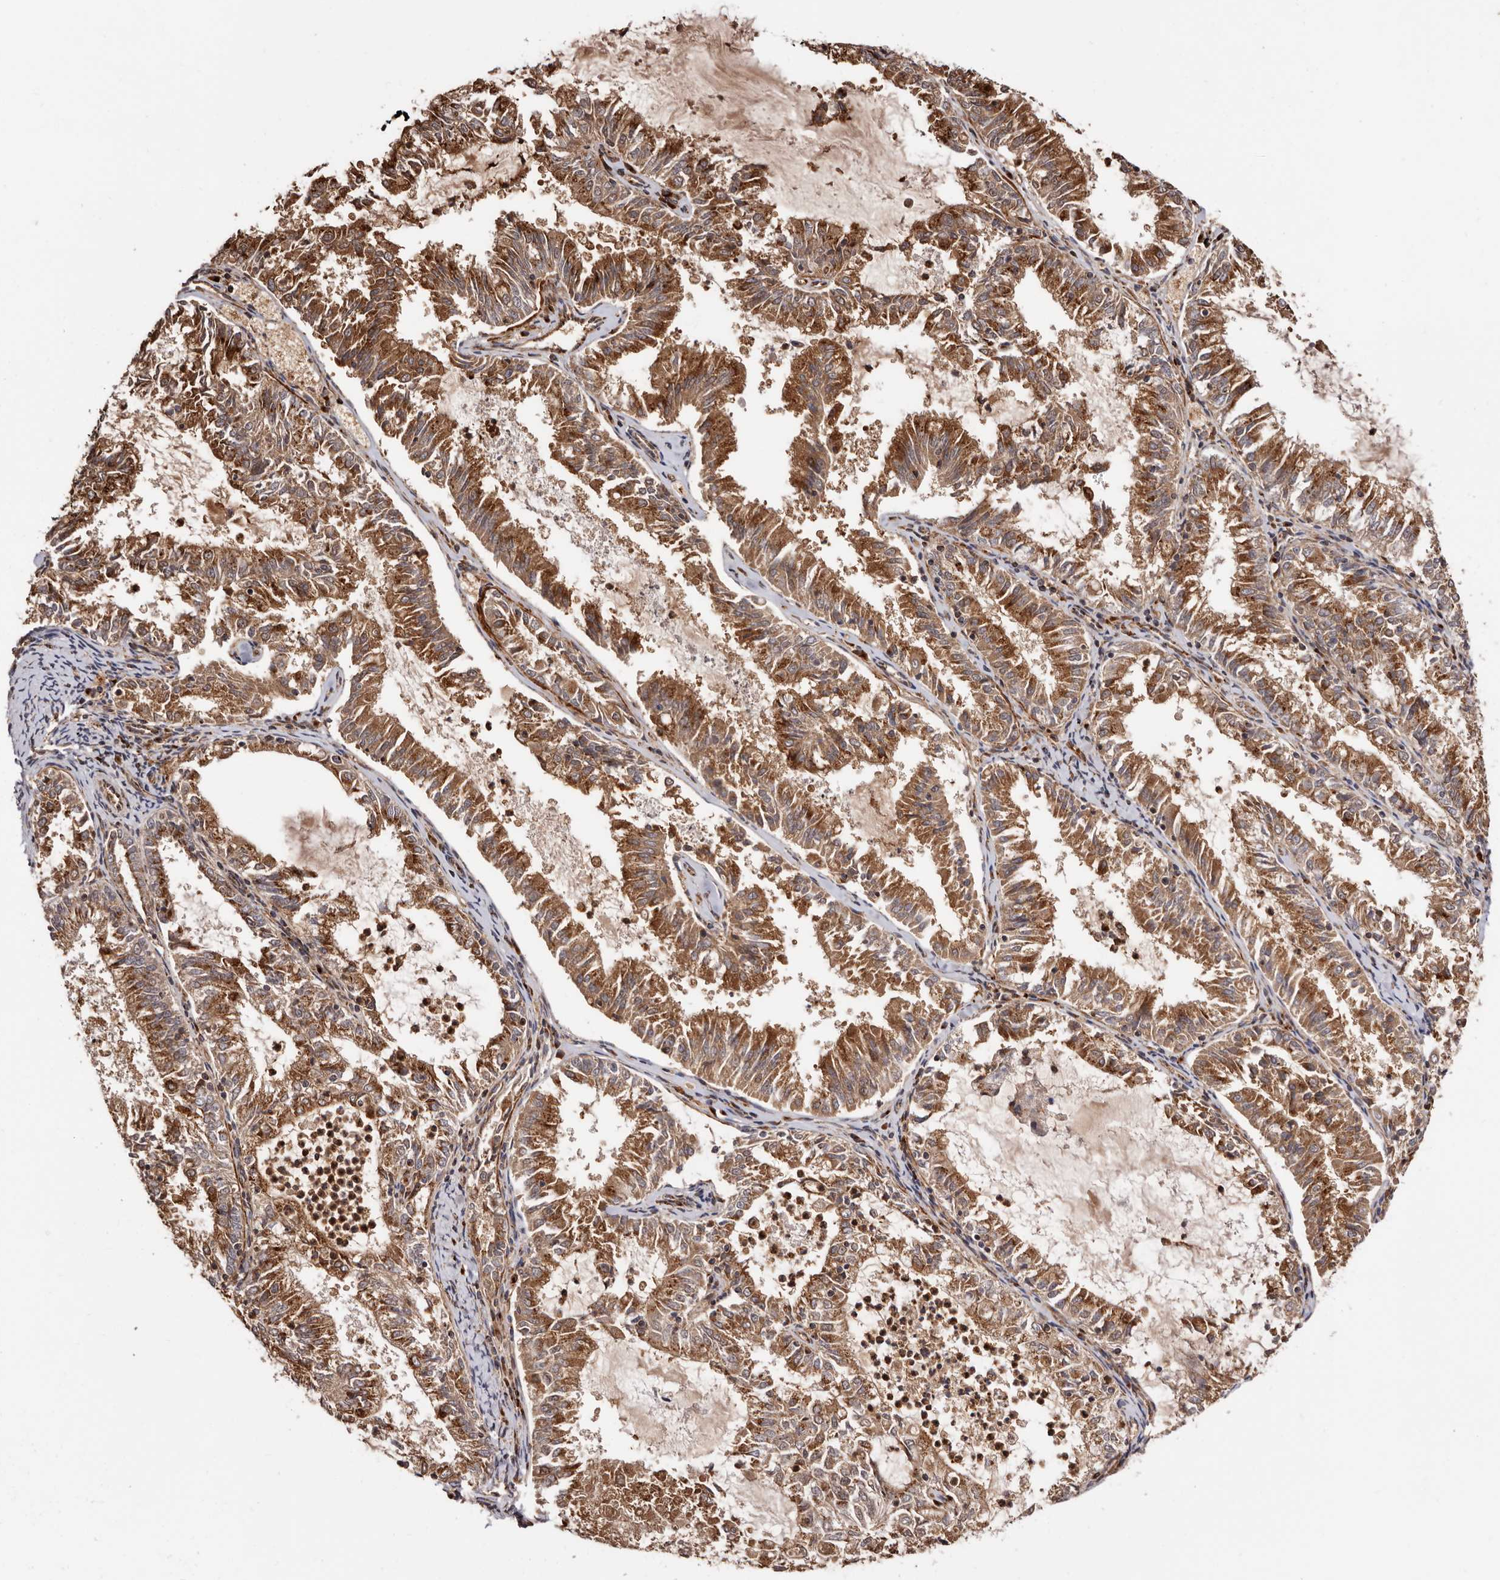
{"staining": {"intensity": "strong", "quantity": ">75%", "location": "cytoplasmic/membranous"}, "tissue": "endometrial cancer", "cell_type": "Tumor cells", "image_type": "cancer", "snomed": [{"axis": "morphology", "description": "Adenocarcinoma, NOS"}, {"axis": "topography", "description": "Endometrium"}], "caption": "DAB (3,3'-diaminobenzidine) immunohistochemical staining of endometrial adenocarcinoma reveals strong cytoplasmic/membranous protein positivity in approximately >75% of tumor cells.", "gene": "GPR27", "patient": {"sex": "female", "age": 57}}